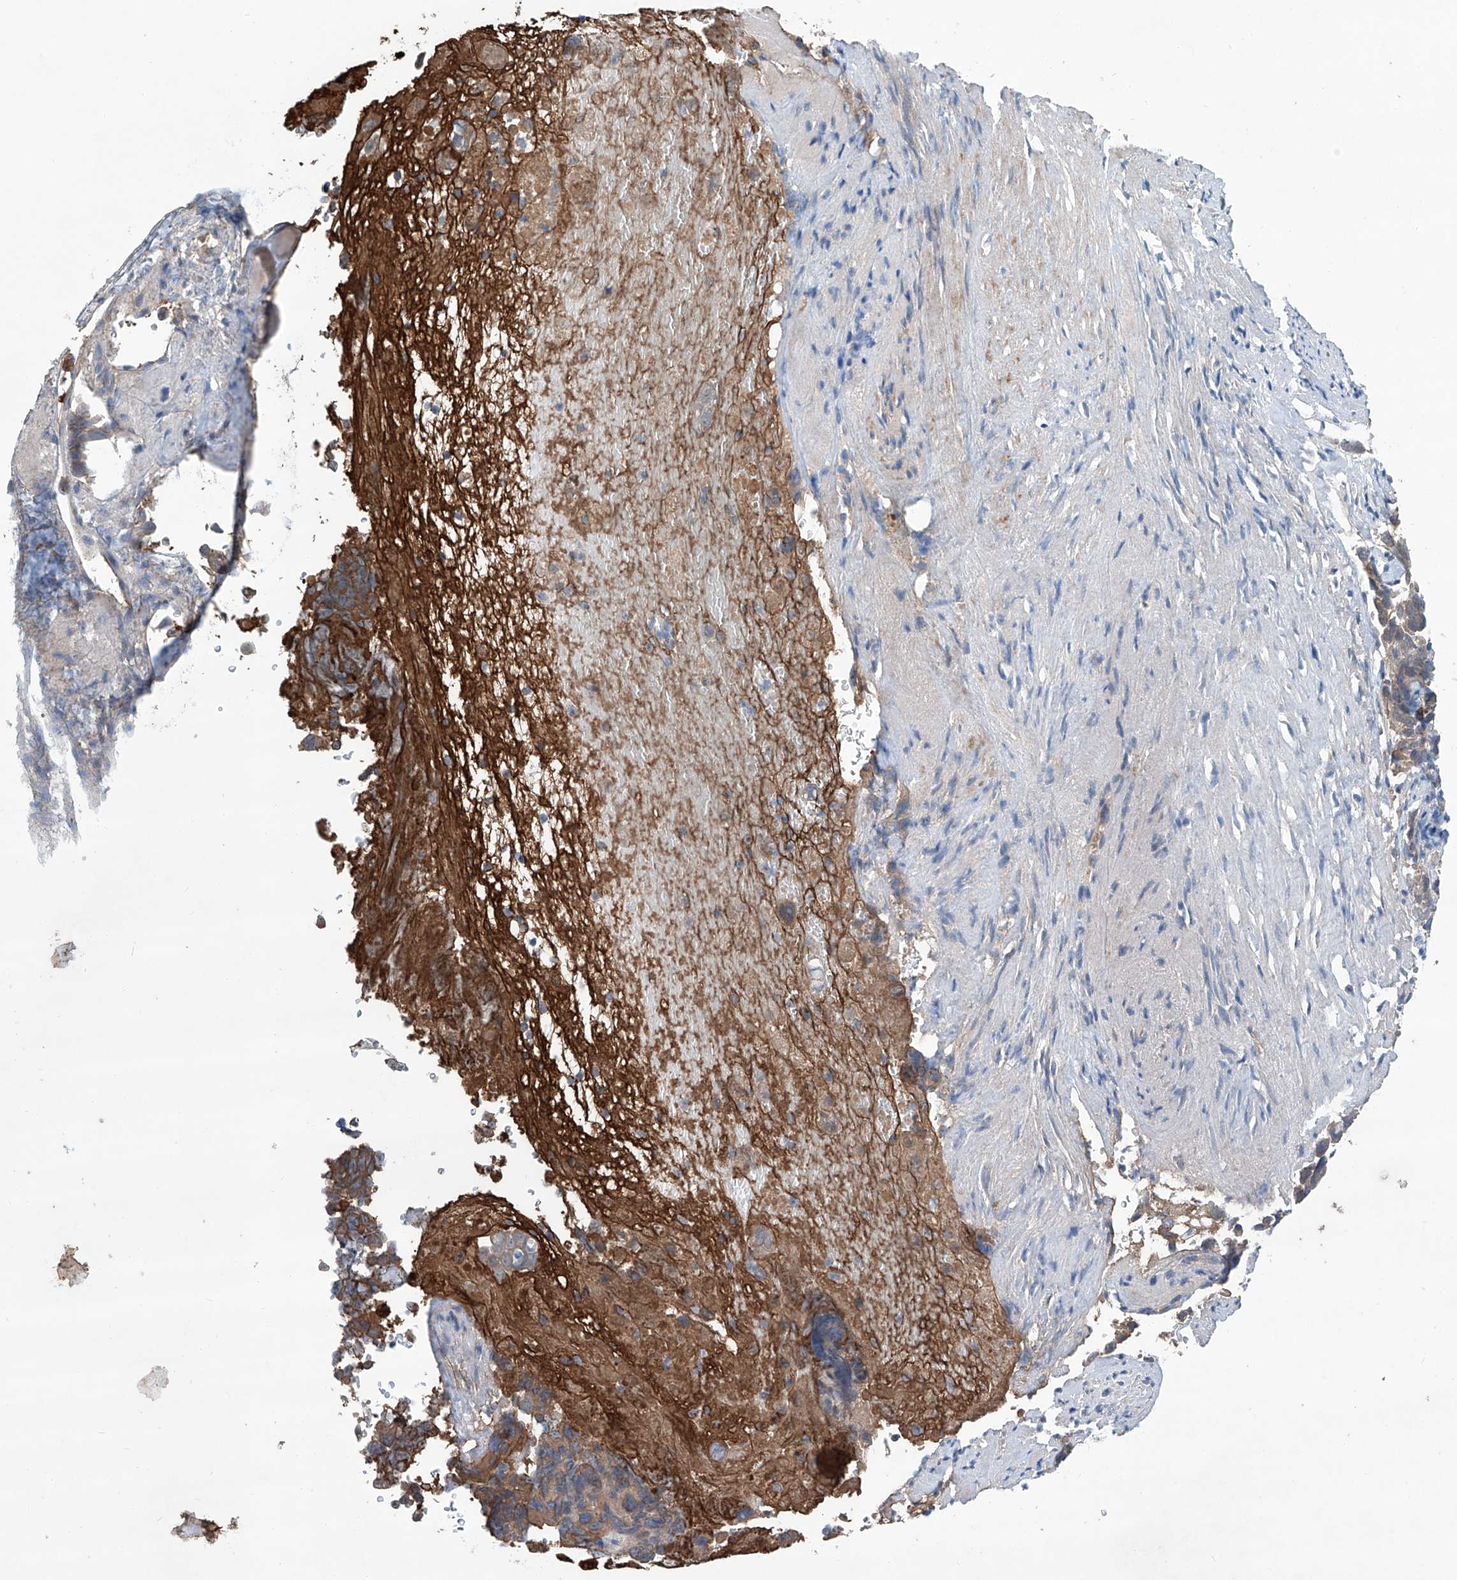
{"staining": {"intensity": "weak", "quantity": "25%-75%", "location": "cytoplasmic/membranous"}, "tissue": "liver cancer", "cell_type": "Tumor cells", "image_type": "cancer", "snomed": [{"axis": "morphology", "description": "Cholangiocarcinoma"}, {"axis": "topography", "description": "Liver"}], "caption": "The image exhibits staining of liver cancer, revealing weak cytoplasmic/membranous protein positivity (brown color) within tumor cells.", "gene": "SIX4", "patient": {"sex": "female", "age": 79}}